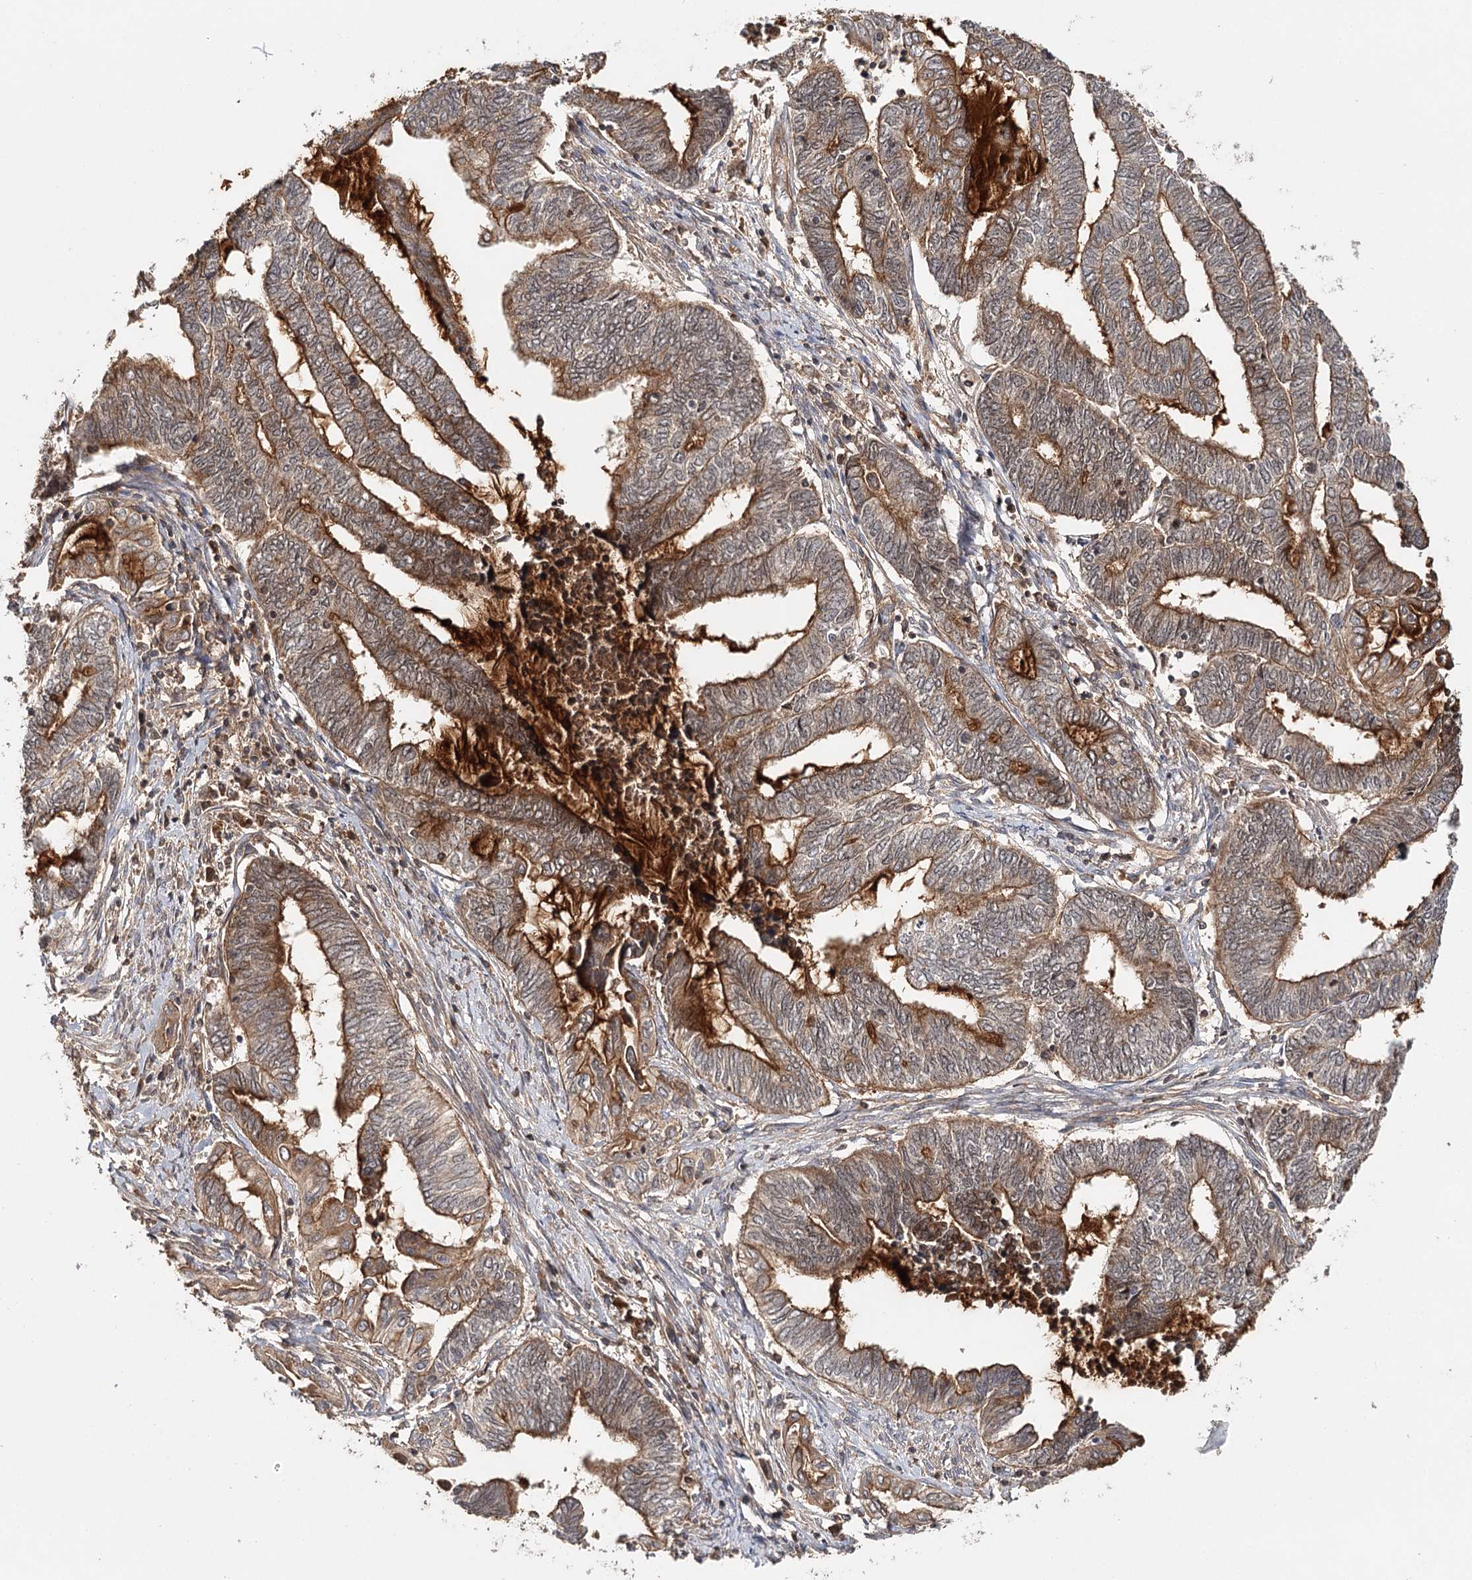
{"staining": {"intensity": "moderate", "quantity": ">75%", "location": "cytoplasmic/membranous"}, "tissue": "endometrial cancer", "cell_type": "Tumor cells", "image_type": "cancer", "snomed": [{"axis": "morphology", "description": "Adenocarcinoma, NOS"}, {"axis": "topography", "description": "Uterus"}, {"axis": "topography", "description": "Endometrium"}], "caption": "IHC of human endometrial cancer (adenocarcinoma) reveals medium levels of moderate cytoplasmic/membranous staining in approximately >75% of tumor cells.", "gene": "BCR", "patient": {"sex": "female", "age": 70}}